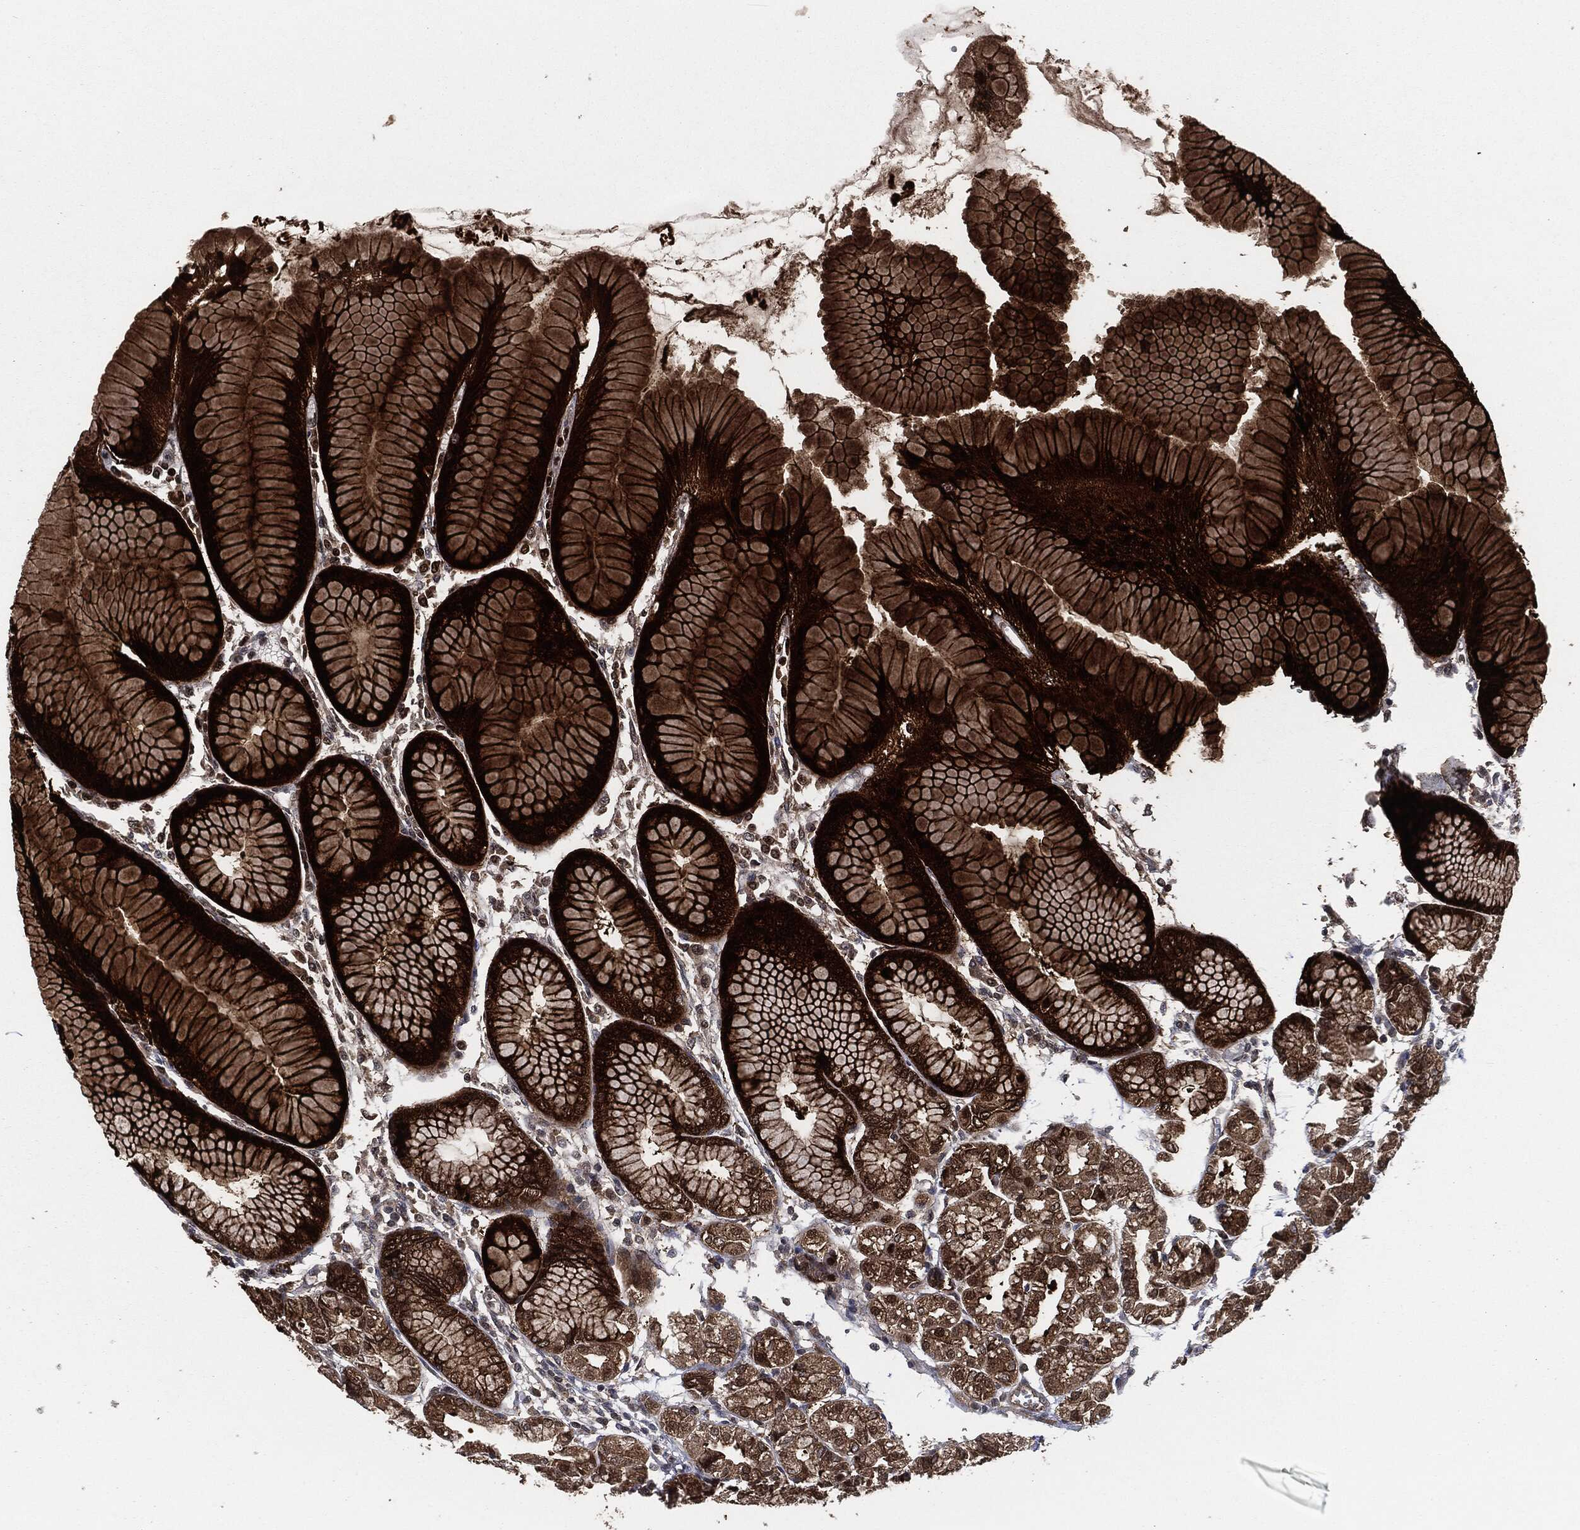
{"staining": {"intensity": "strong", "quantity": ">75%", "location": "cytoplasmic/membranous"}, "tissue": "stomach", "cell_type": "Glandular cells", "image_type": "normal", "snomed": [{"axis": "morphology", "description": "Normal tissue, NOS"}, {"axis": "topography", "description": "Stomach"}], "caption": "DAB (3,3'-diaminobenzidine) immunohistochemical staining of benign stomach reveals strong cytoplasmic/membranous protein expression in about >75% of glandular cells. (DAB IHC, brown staining for protein, blue staining for nuclei).", "gene": "HRAS", "patient": {"sex": "female", "age": 57}}